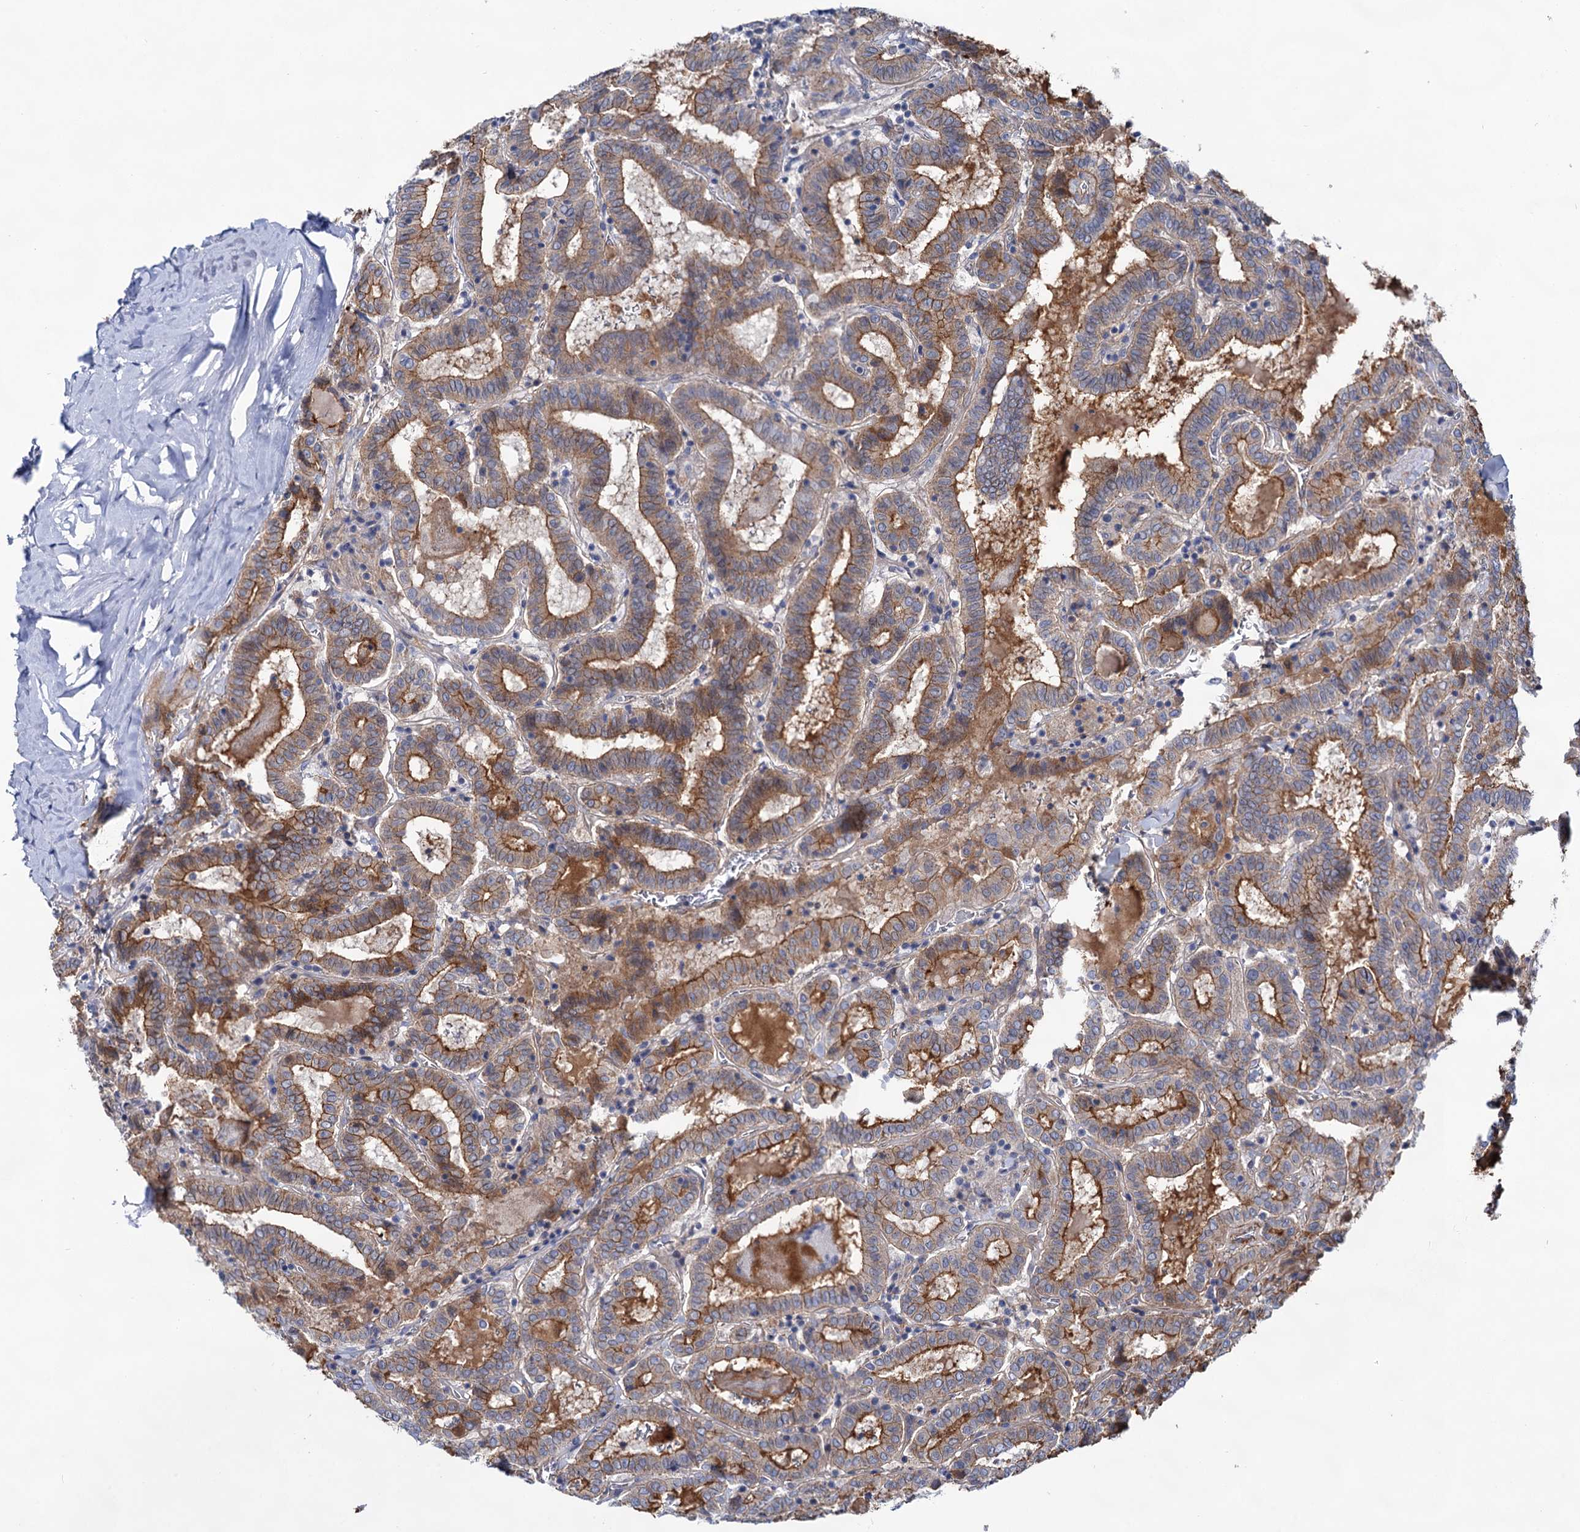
{"staining": {"intensity": "moderate", "quantity": ">75%", "location": "cytoplasmic/membranous"}, "tissue": "thyroid cancer", "cell_type": "Tumor cells", "image_type": "cancer", "snomed": [{"axis": "morphology", "description": "Papillary adenocarcinoma, NOS"}, {"axis": "topography", "description": "Thyroid gland"}], "caption": "Papillary adenocarcinoma (thyroid) stained for a protein displays moderate cytoplasmic/membranous positivity in tumor cells.", "gene": "ABLIM1", "patient": {"sex": "female", "age": 72}}